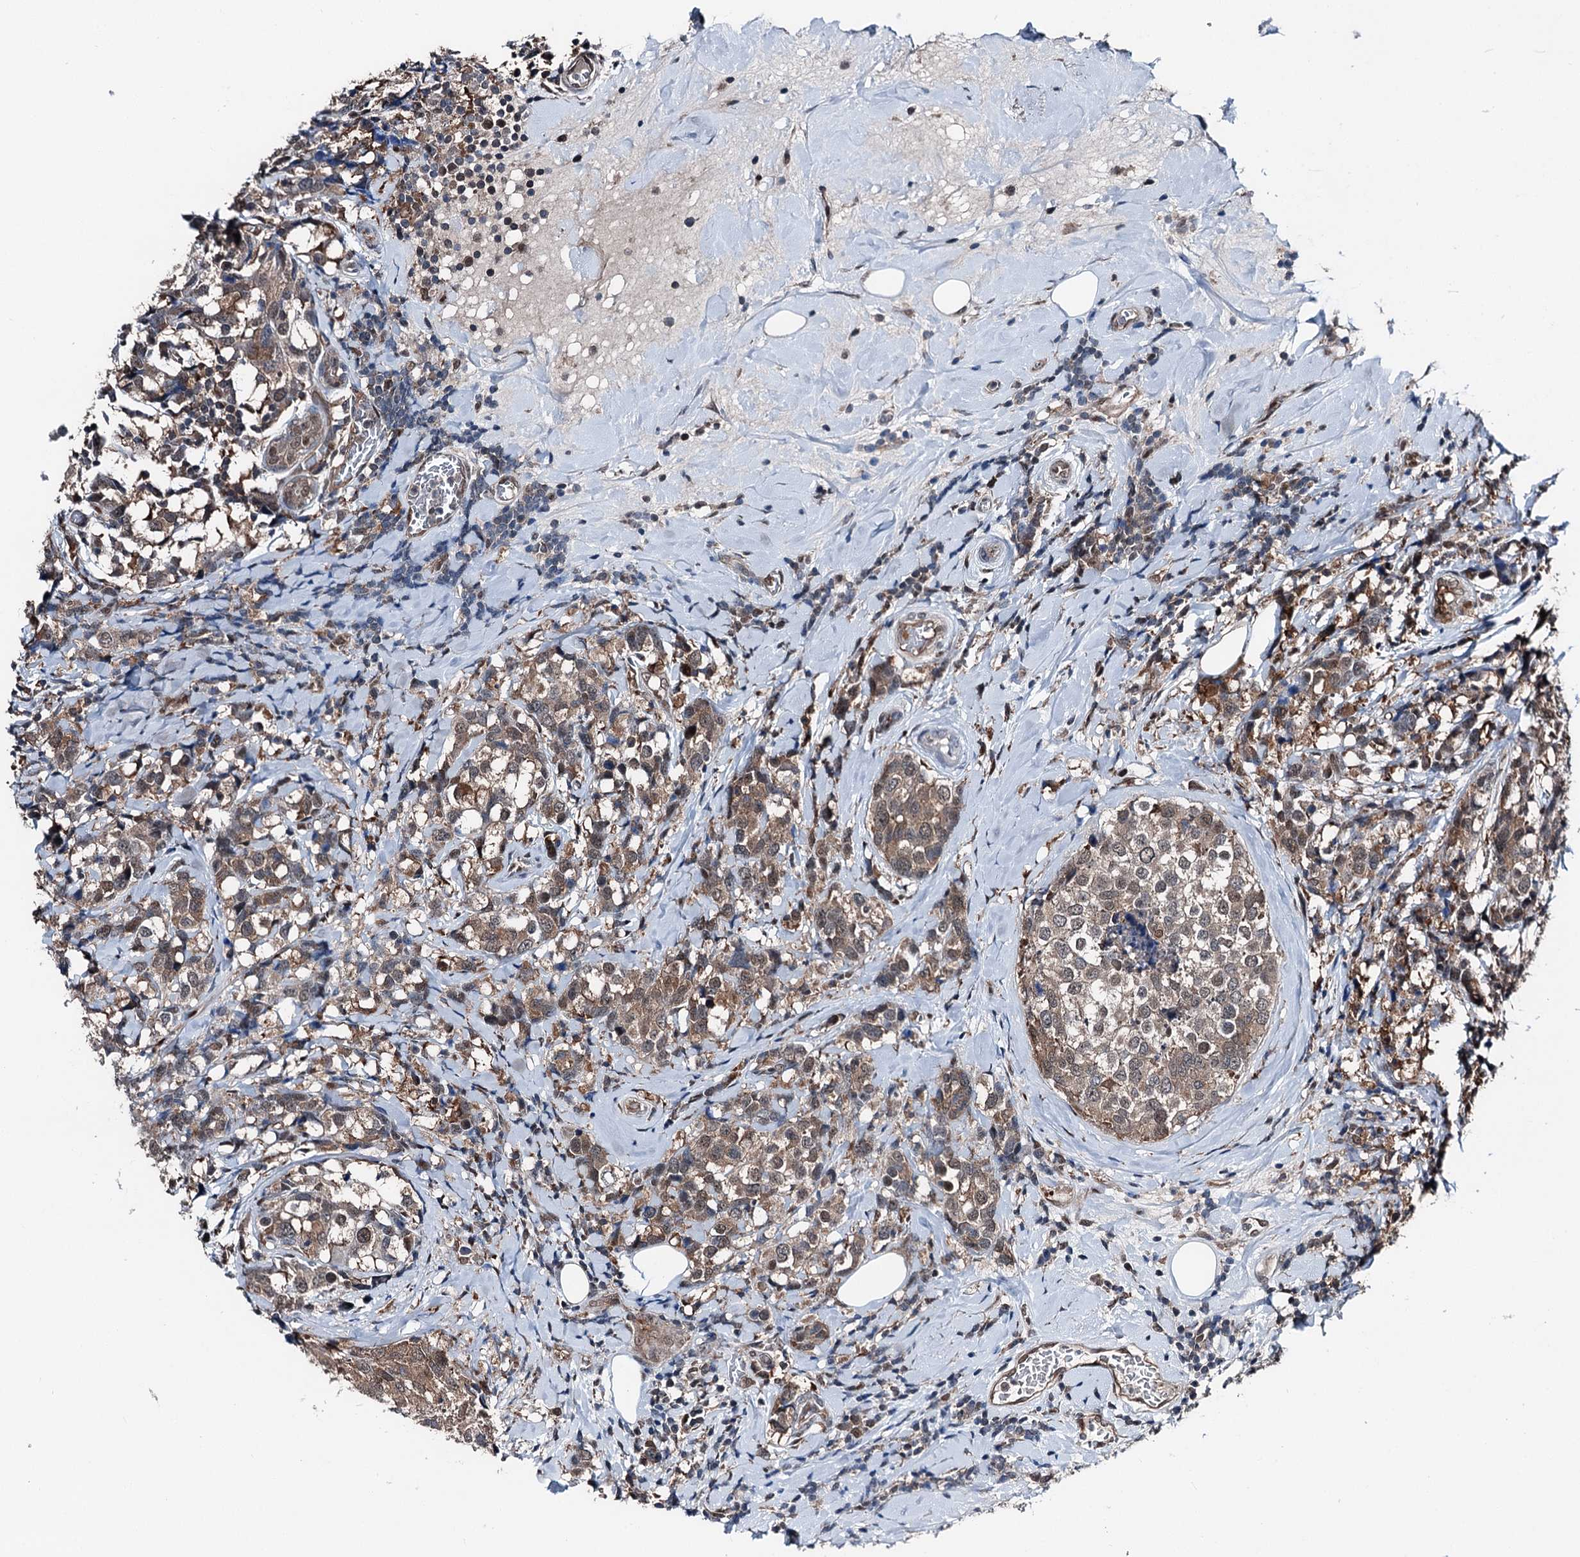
{"staining": {"intensity": "moderate", "quantity": "25%-75%", "location": "cytoplasmic/membranous,nuclear"}, "tissue": "breast cancer", "cell_type": "Tumor cells", "image_type": "cancer", "snomed": [{"axis": "morphology", "description": "Lobular carcinoma"}, {"axis": "topography", "description": "Breast"}], "caption": "A micrograph of human breast cancer stained for a protein shows moderate cytoplasmic/membranous and nuclear brown staining in tumor cells.", "gene": "PSMD13", "patient": {"sex": "female", "age": 59}}